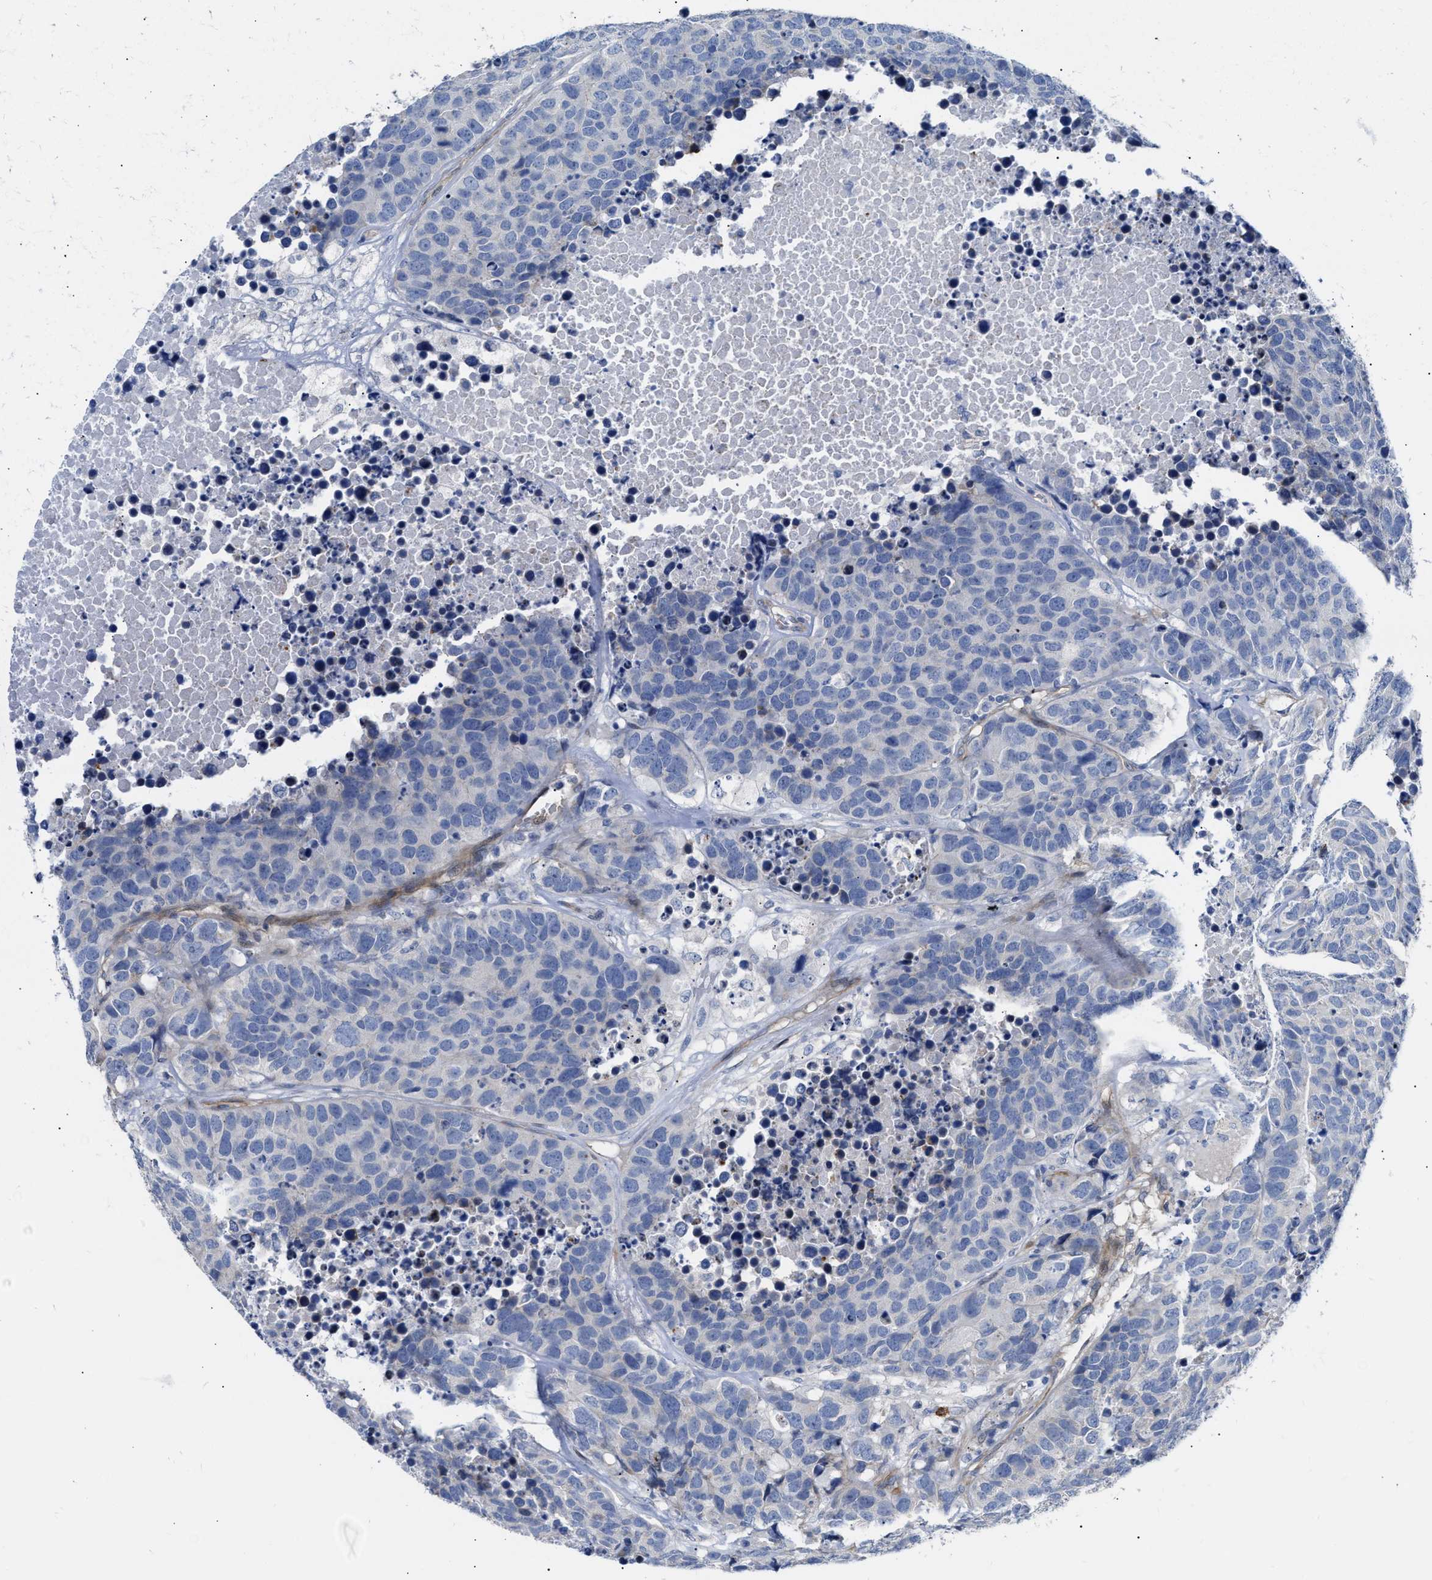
{"staining": {"intensity": "negative", "quantity": "none", "location": "none"}, "tissue": "carcinoid", "cell_type": "Tumor cells", "image_type": "cancer", "snomed": [{"axis": "morphology", "description": "Carcinoid, malignant, NOS"}, {"axis": "topography", "description": "Lung"}], "caption": "IHC image of human carcinoid stained for a protein (brown), which reveals no staining in tumor cells. (DAB immunohistochemistry (IHC) with hematoxylin counter stain).", "gene": "FHL1", "patient": {"sex": "male", "age": 60}}